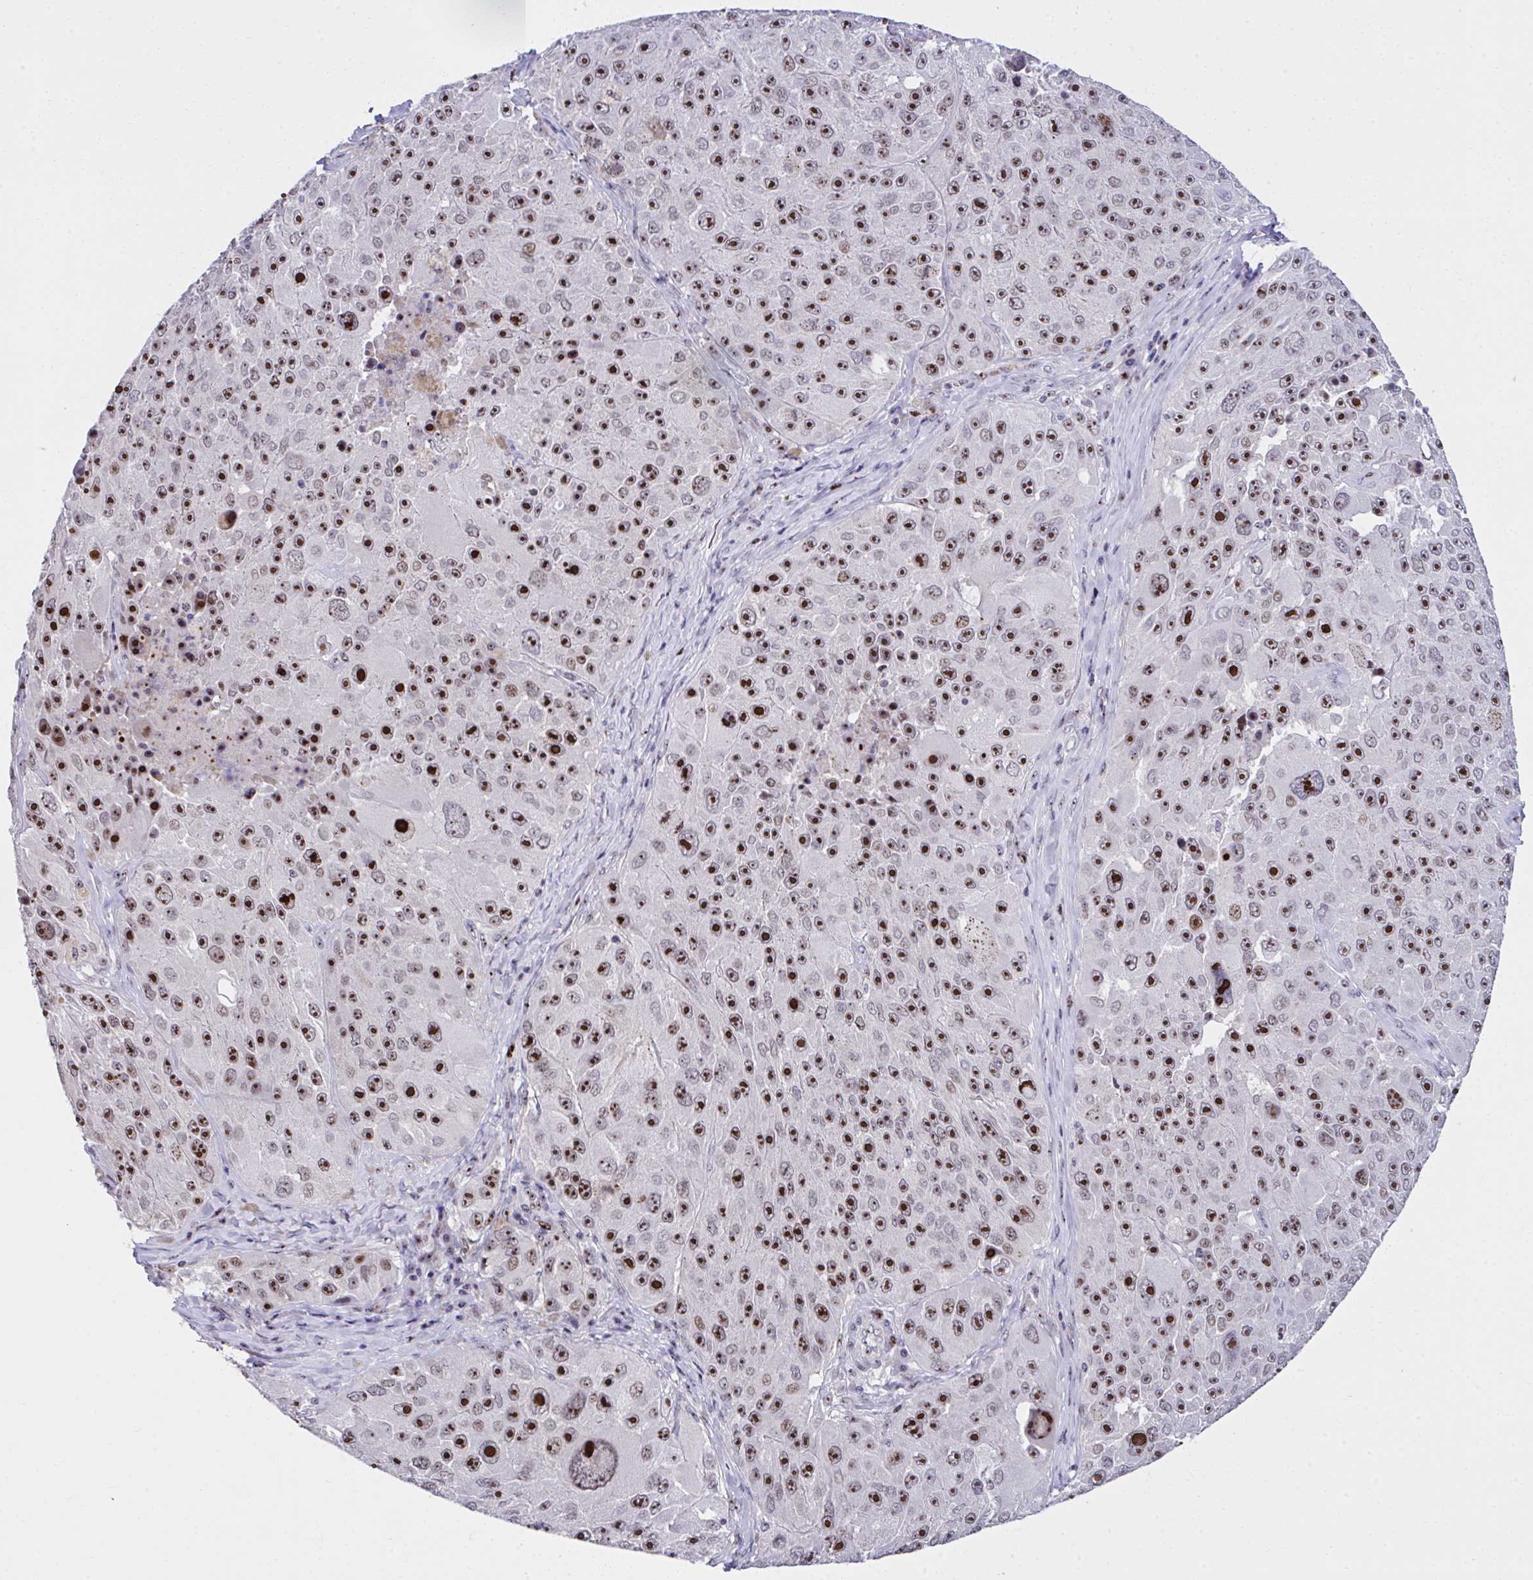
{"staining": {"intensity": "strong", "quantity": ">75%", "location": "nuclear"}, "tissue": "melanoma", "cell_type": "Tumor cells", "image_type": "cancer", "snomed": [{"axis": "morphology", "description": "Malignant melanoma, Metastatic site"}, {"axis": "topography", "description": "Lymph node"}], "caption": "IHC image of human melanoma stained for a protein (brown), which demonstrates high levels of strong nuclear positivity in about >75% of tumor cells.", "gene": "CEP72", "patient": {"sex": "male", "age": 62}}